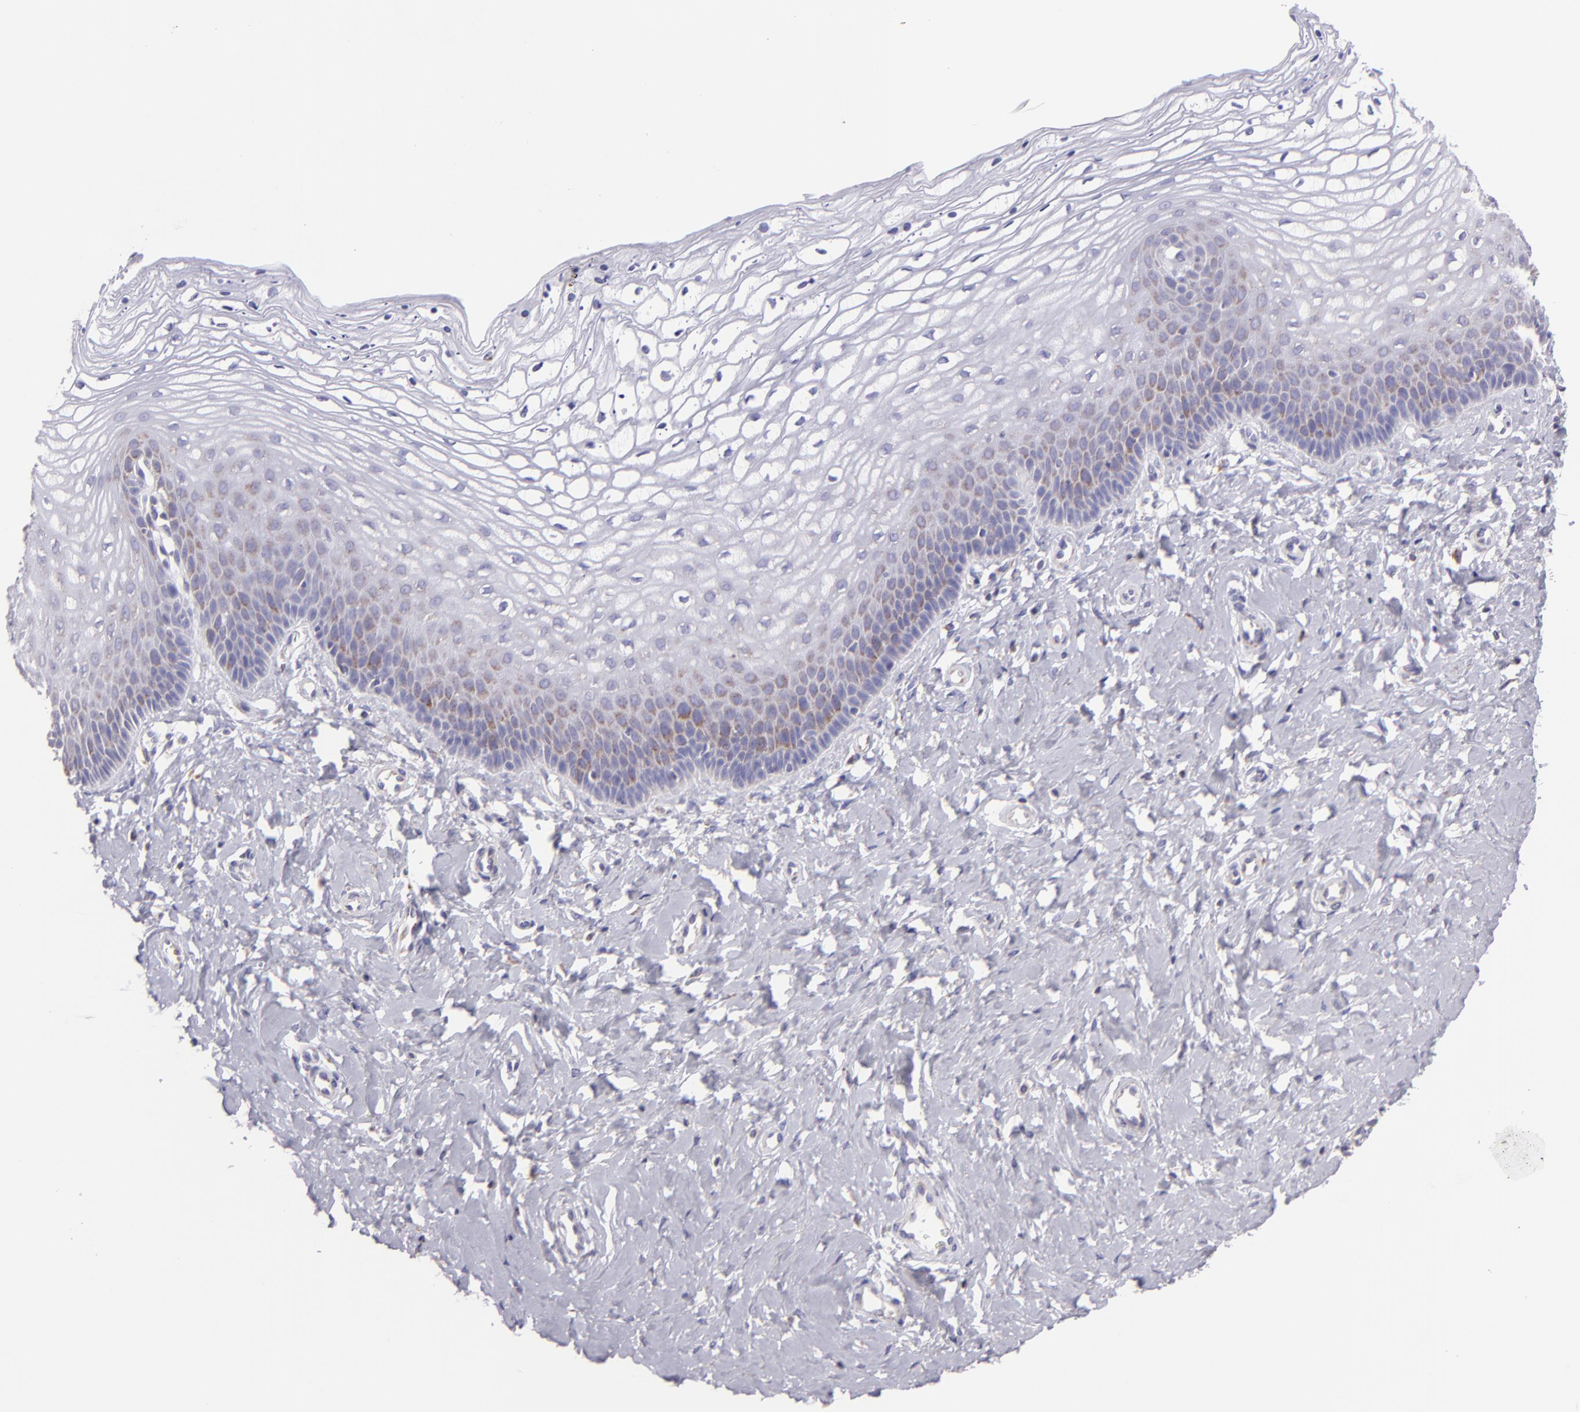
{"staining": {"intensity": "weak", "quantity": "<25%", "location": "cytoplasmic/membranous"}, "tissue": "vagina", "cell_type": "Squamous epithelial cells", "image_type": "normal", "snomed": [{"axis": "morphology", "description": "Normal tissue, NOS"}, {"axis": "topography", "description": "Vagina"}], "caption": "High power microscopy photomicrograph of an IHC histopathology image of benign vagina, revealing no significant staining in squamous epithelial cells. Nuclei are stained in blue.", "gene": "HSPD1", "patient": {"sex": "female", "age": 68}}